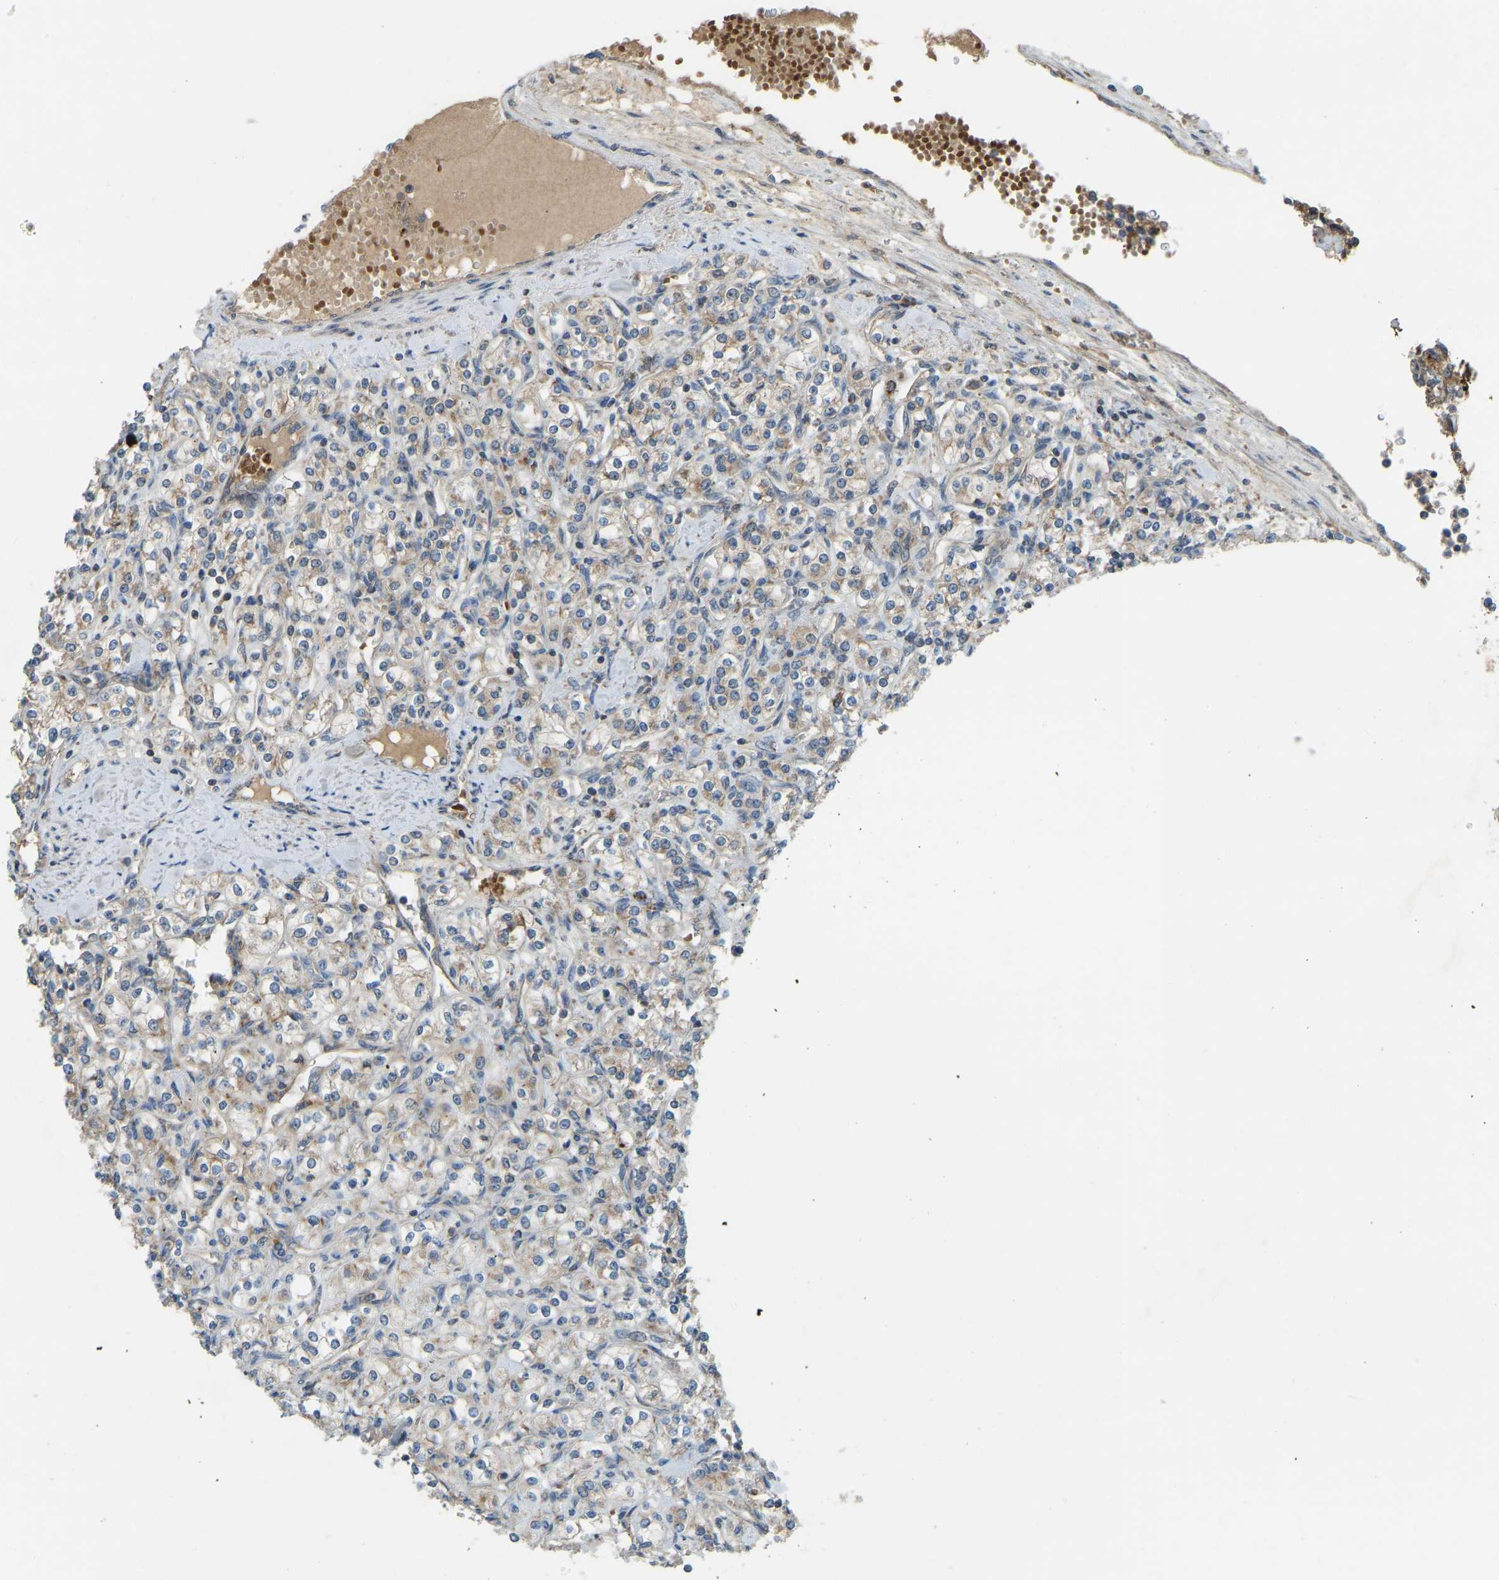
{"staining": {"intensity": "weak", "quantity": ">75%", "location": "cytoplasmic/membranous"}, "tissue": "renal cancer", "cell_type": "Tumor cells", "image_type": "cancer", "snomed": [{"axis": "morphology", "description": "Adenocarcinoma, NOS"}, {"axis": "topography", "description": "Kidney"}], "caption": "Immunohistochemistry (IHC) photomicrograph of neoplastic tissue: human renal cancer stained using IHC demonstrates low levels of weak protein expression localized specifically in the cytoplasmic/membranous of tumor cells, appearing as a cytoplasmic/membranous brown color.", "gene": "ZNF71", "patient": {"sex": "male", "age": 77}}